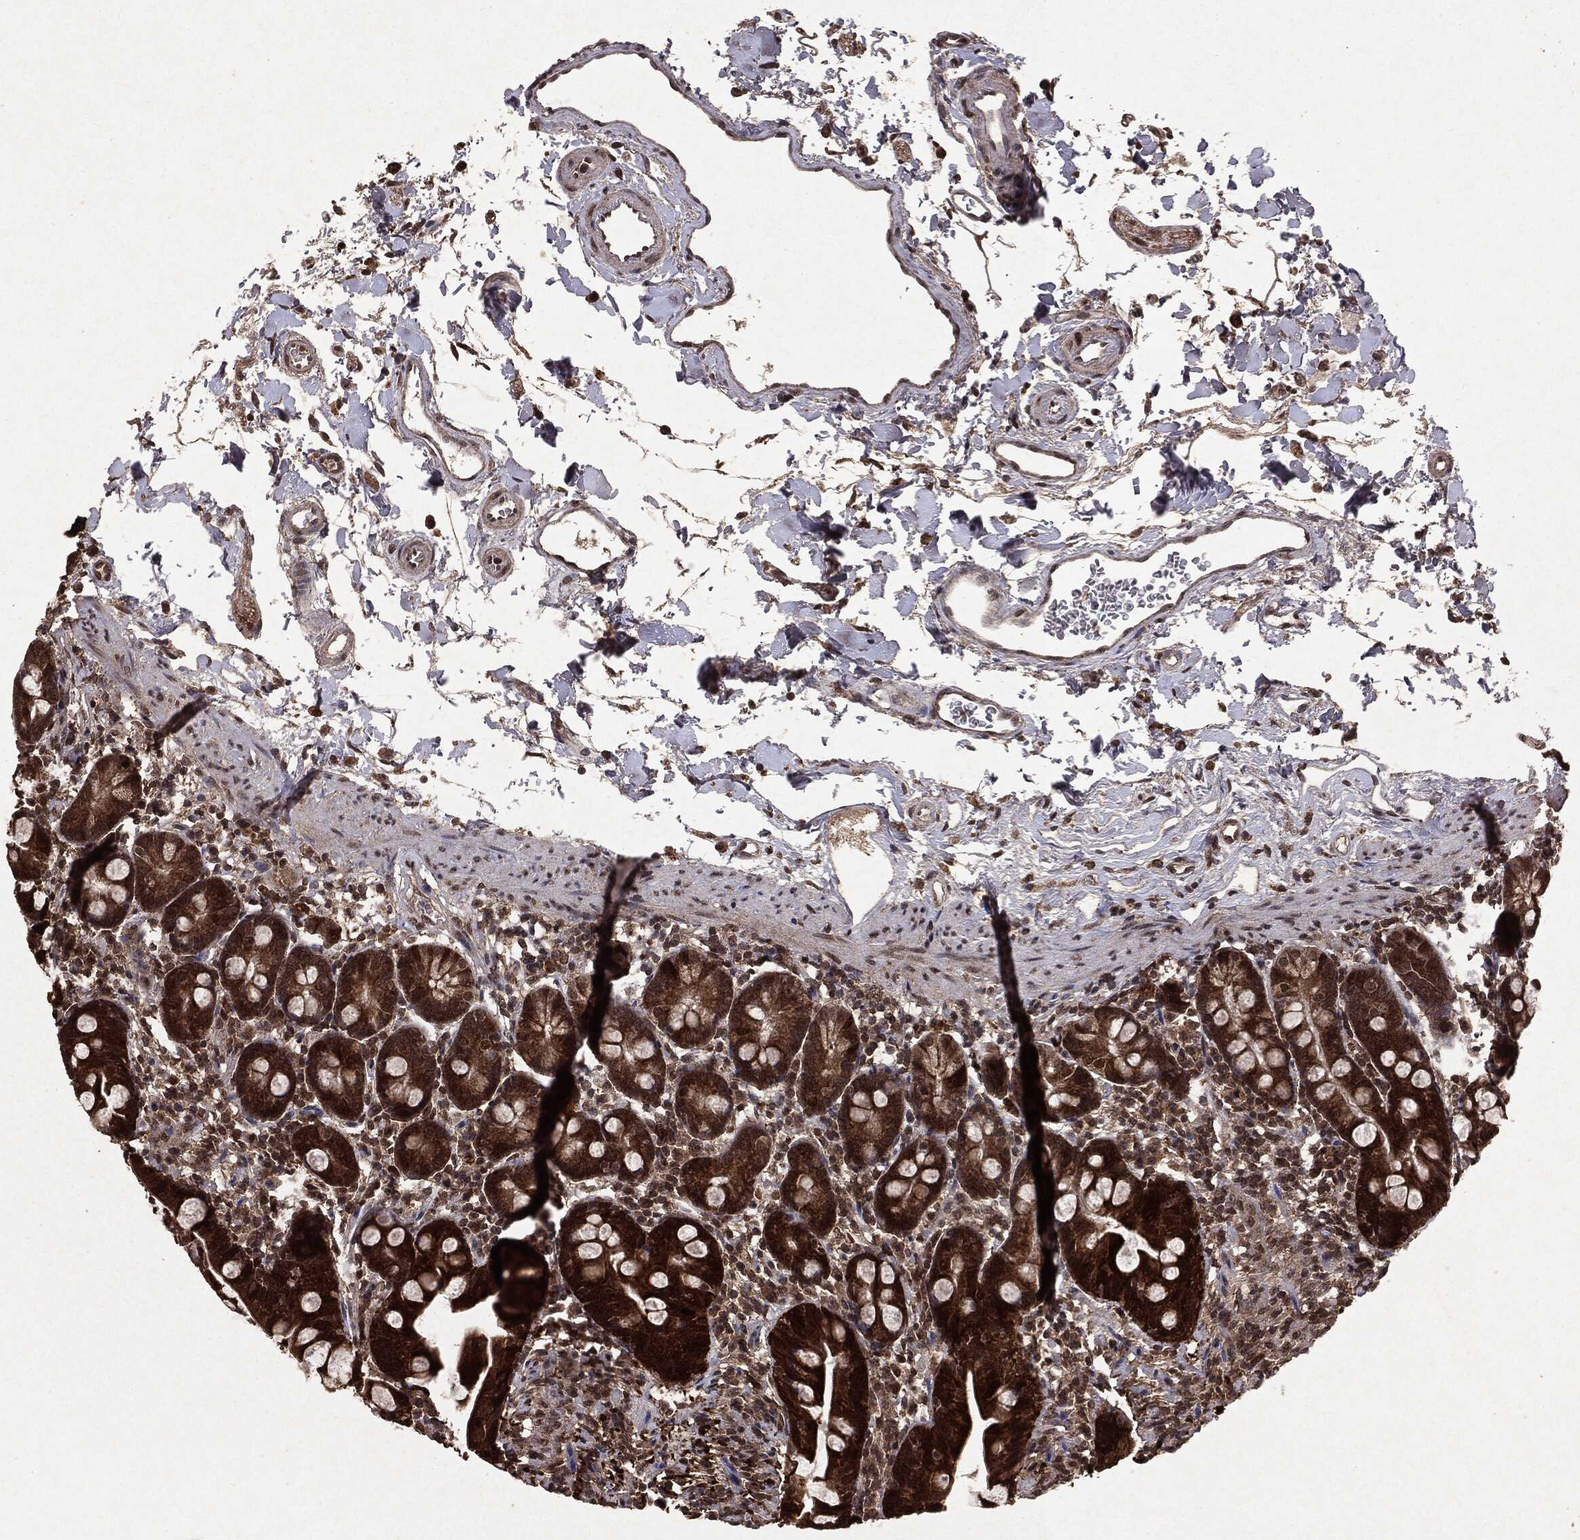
{"staining": {"intensity": "strong", "quantity": ">75%", "location": "cytoplasmic/membranous"}, "tissue": "small intestine", "cell_type": "Glandular cells", "image_type": "normal", "snomed": [{"axis": "morphology", "description": "Normal tissue, NOS"}, {"axis": "topography", "description": "Small intestine"}], "caption": "The histopathology image reveals immunohistochemical staining of unremarkable small intestine. There is strong cytoplasmic/membranous expression is identified in approximately >75% of glandular cells.", "gene": "PEBP1", "patient": {"sex": "female", "age": 44}}